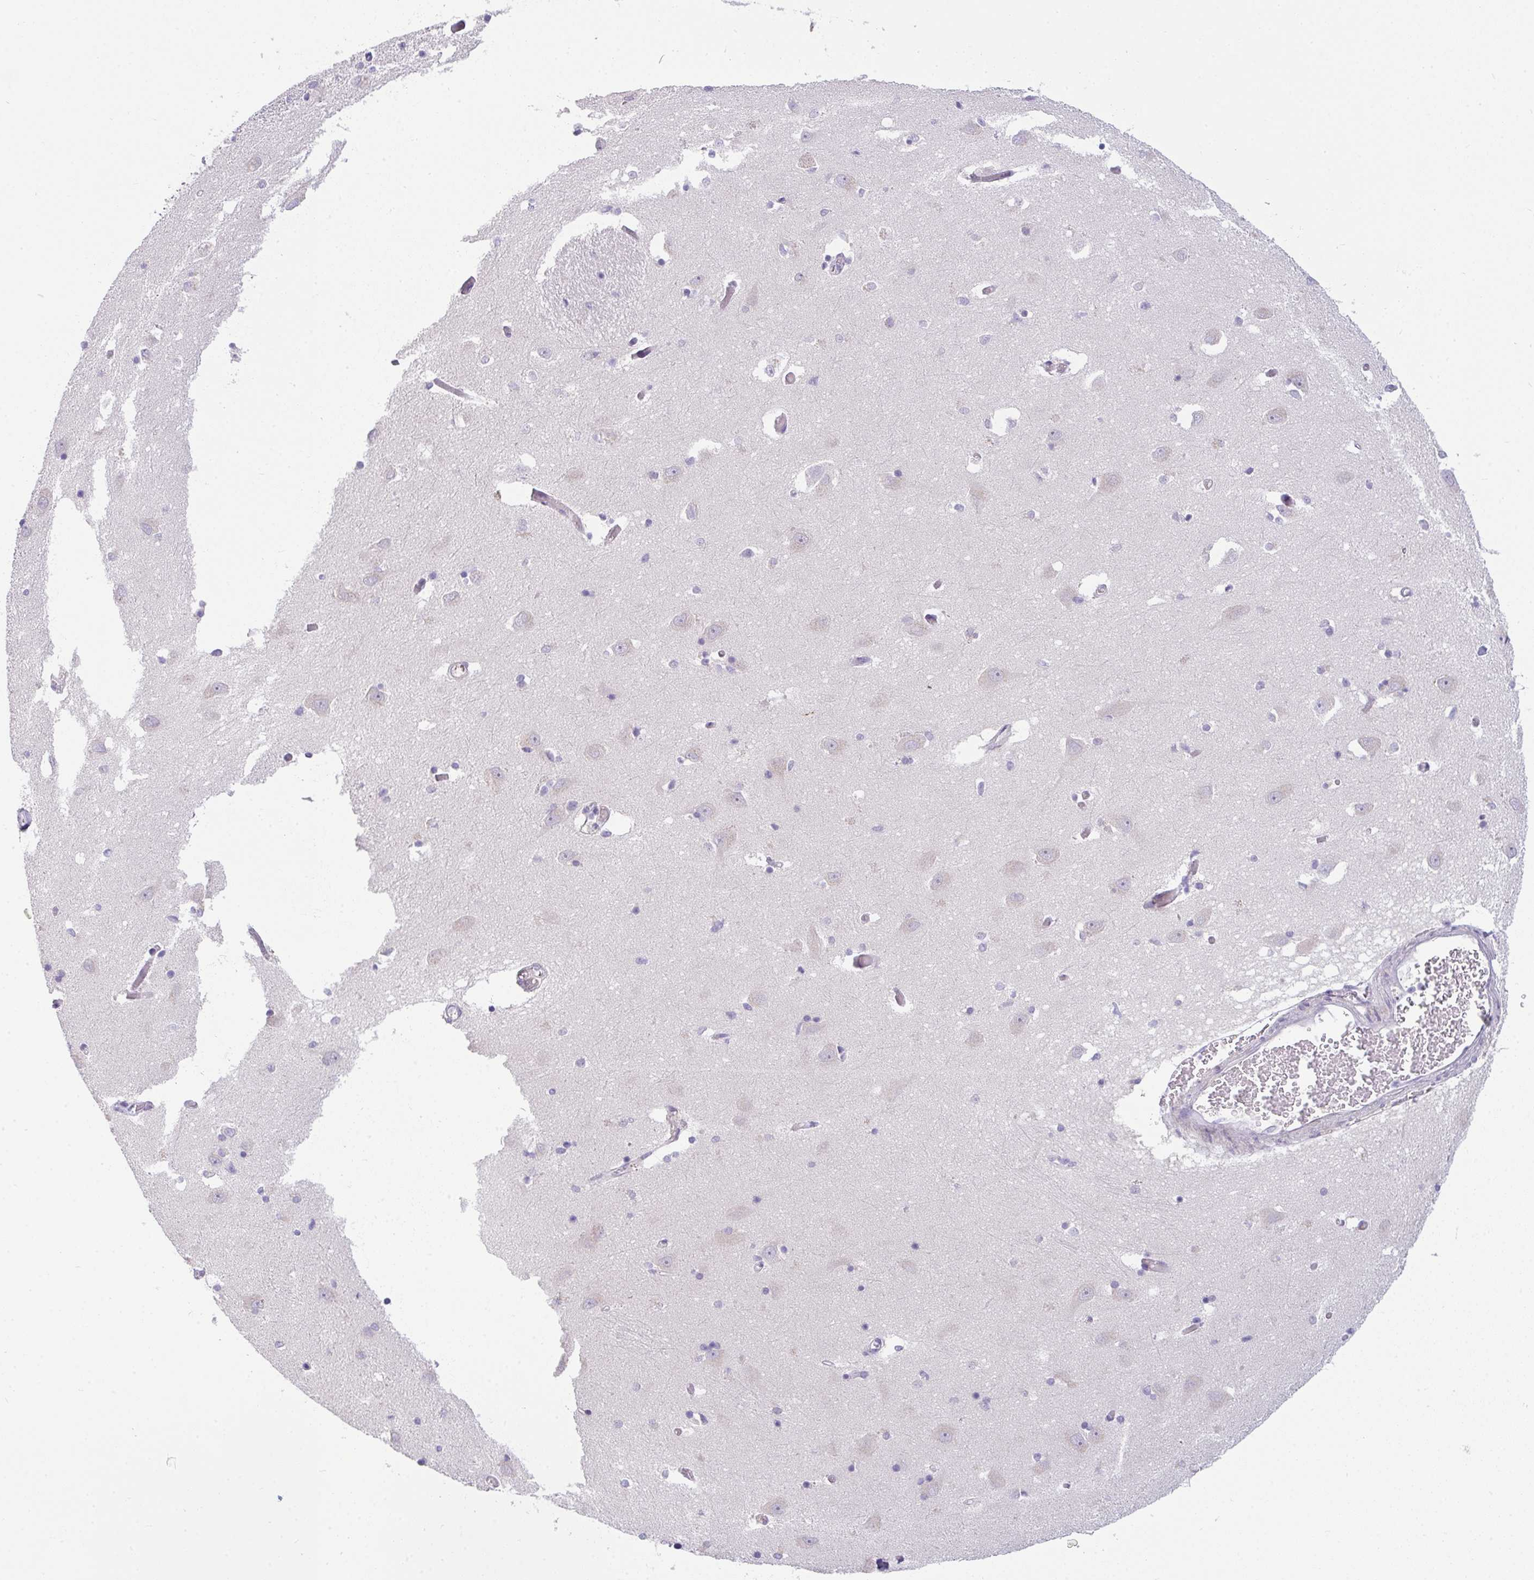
{"staining": {"intensity": "negative", "quantity": "none", "location": "none"}, "tissue": "caudate", "cell_type": "Glial cells", "image_type": "normal", "snomed": [{"axis": "morphology", "description": "Normal tissue, NOS"}, {"axis": "topography", "description": "Lateral ventricle wall"}, {"axis": "topography", "description": "Hippocampus"}], "caption": "Immunohistochemistry micrograph of benign caudate: human caudate stained with DAB shows no significant protein staining in glial cells.", "gene": "FILIP1", "patient": {"sex": "female", "age": 63}}